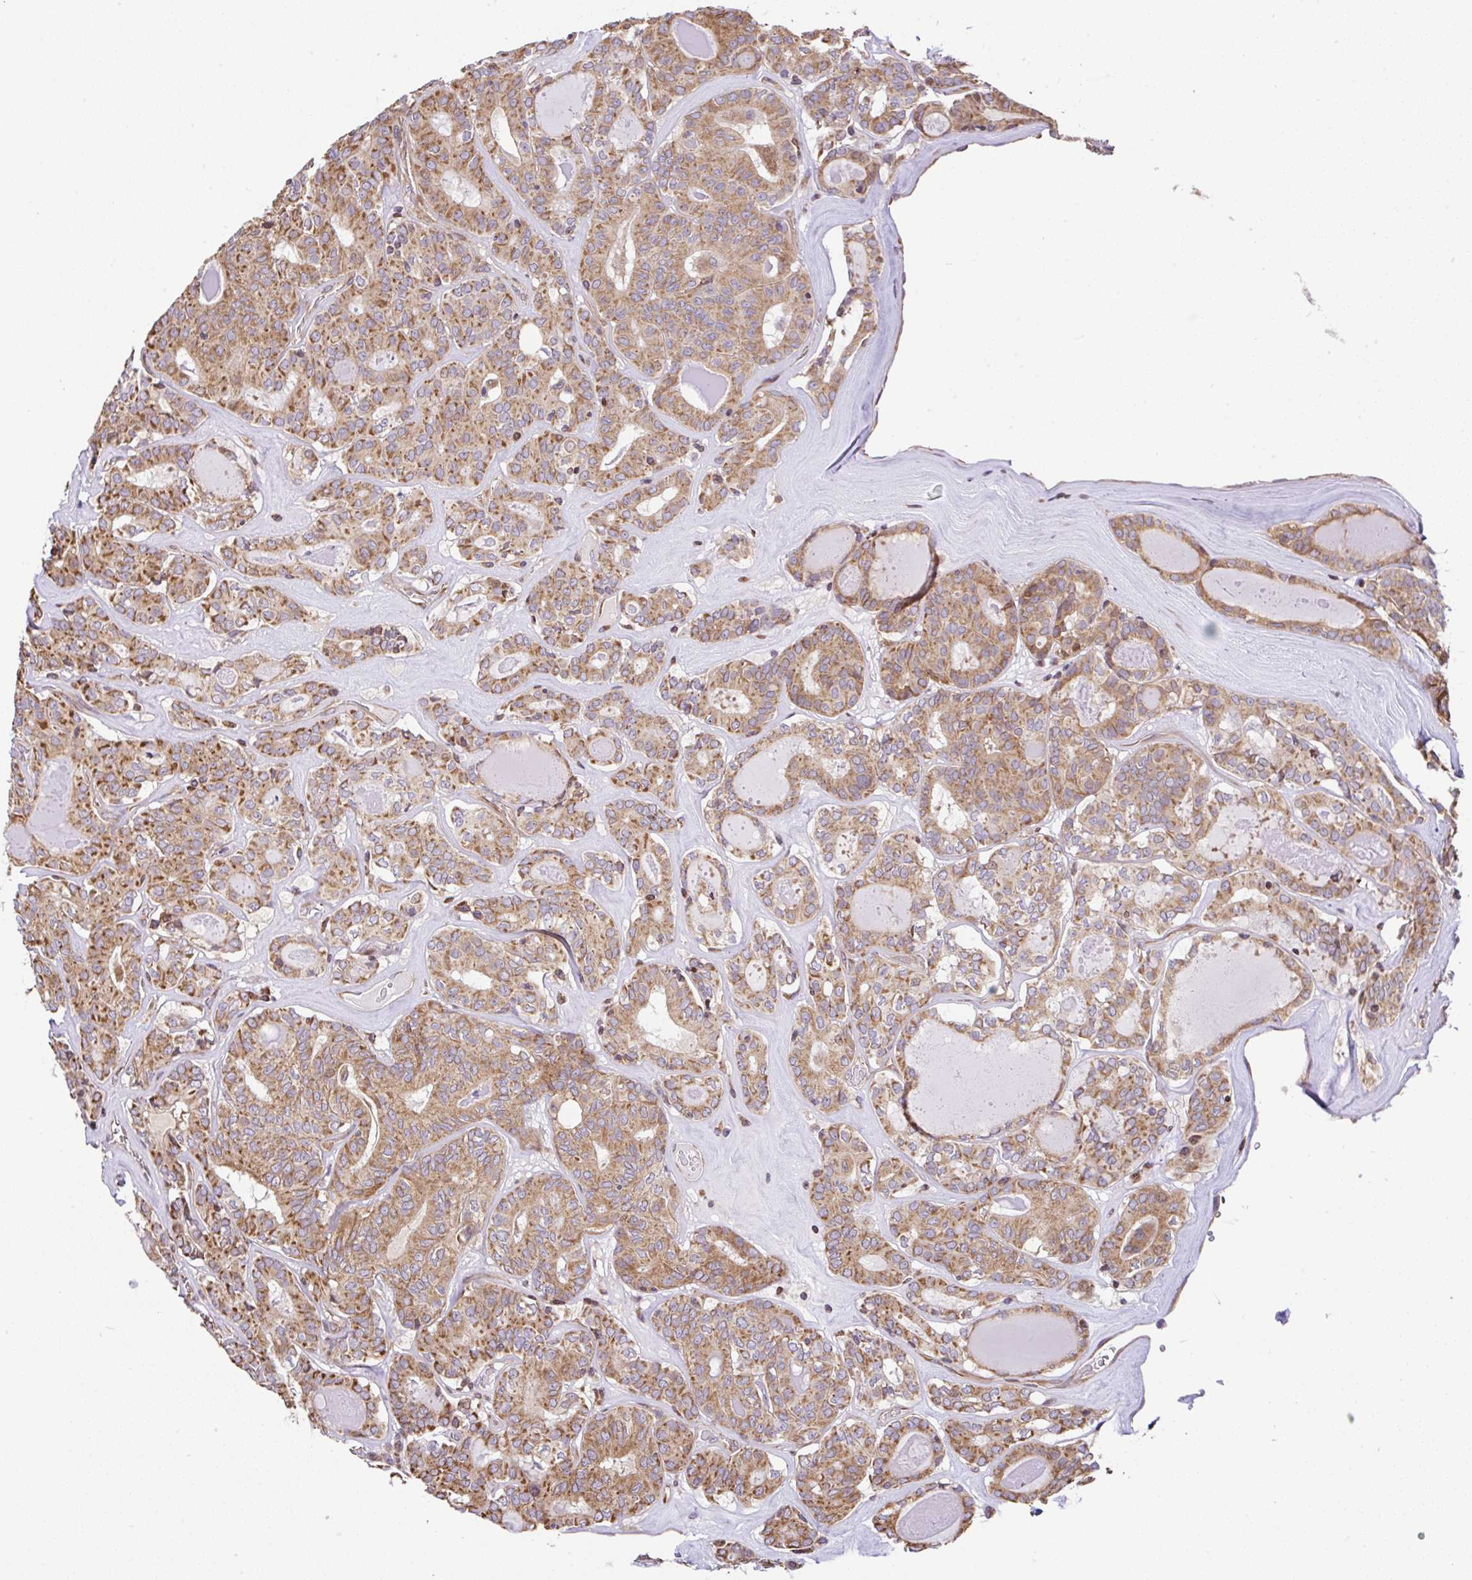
{"staining": {"intensity": "moderate", "quantity": ">75%", "location": "cytoplasmic/membranous"}, "tissue": "thyroid cancer", "cell_type": "Tumor cells", "image_type": "cancer", "snomed": [{"axis": "morphology", "description": "Papillary adenocarcinoma, NOS"}, {"axis": "topography", "description": "Thyroid gland"}], "caption": "About >75% of tumor cells in human thyroid papillary adenocarcinoma show moderate cytoplasmic/membranous protein staining as visualized by brown immunohistochemical staining.", "gene": "FIGNL1", "patient": {"sex": "female", "age": 72}}